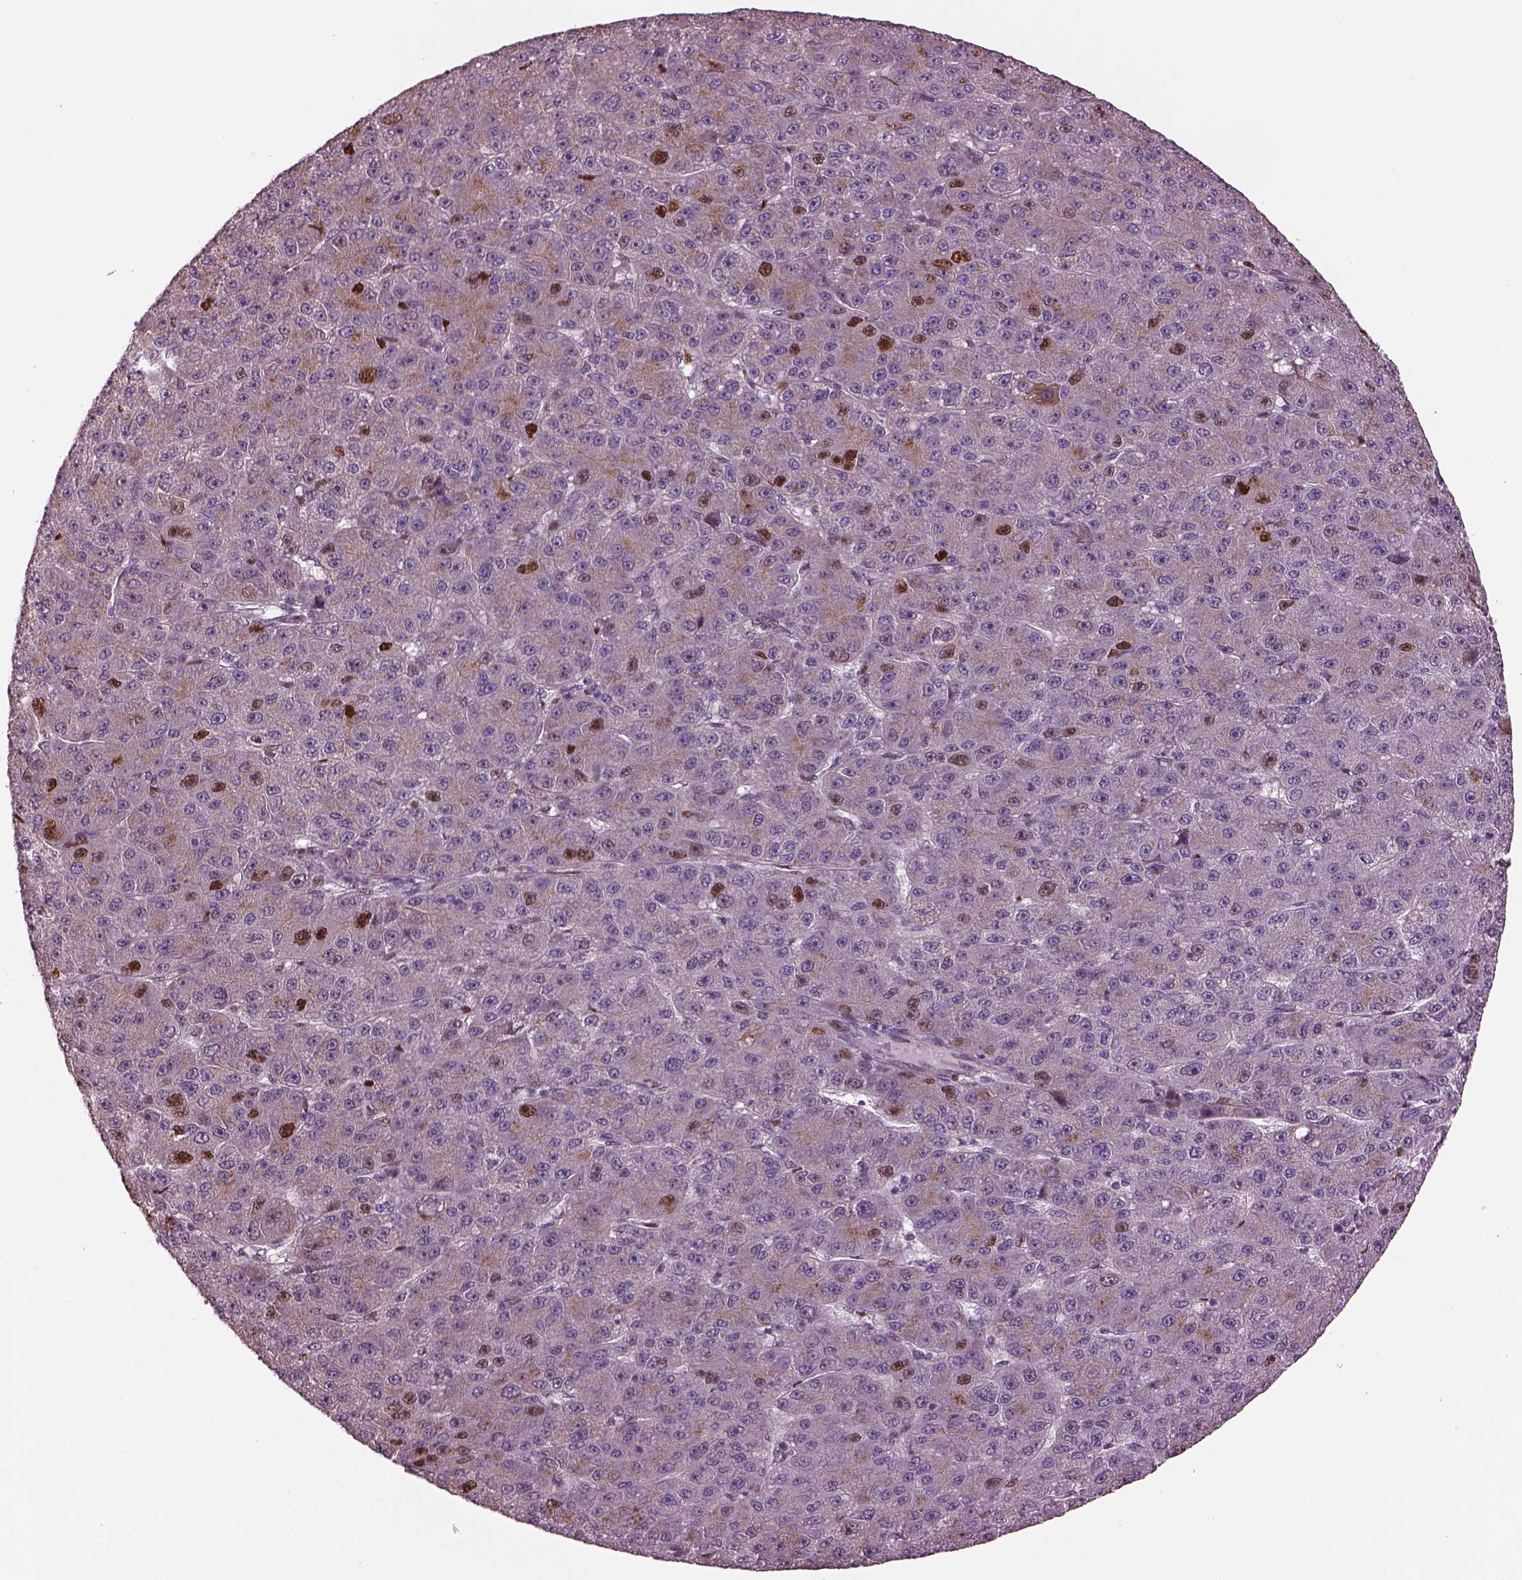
{"staining": {"intensity": "strong", "quantity": "<25%", "location": "nuclear"}, "tissue": "liver cancer", "cell_type": "Tumor cells", "image_type": "cancer", "snomed": [{"axis": "morphology", "description": "Carcinoma, Hepatocellular, NOS"}, {"axis": "topography", "description": "Liver"}], "caption": "Approximately <25% of tumor cells in liver cancer show strong nuclear protein positivity as visualized by brown immunohistochemical staining.", "gene": "RUFY3", "patient": {"sex": "male", "age": 67}}